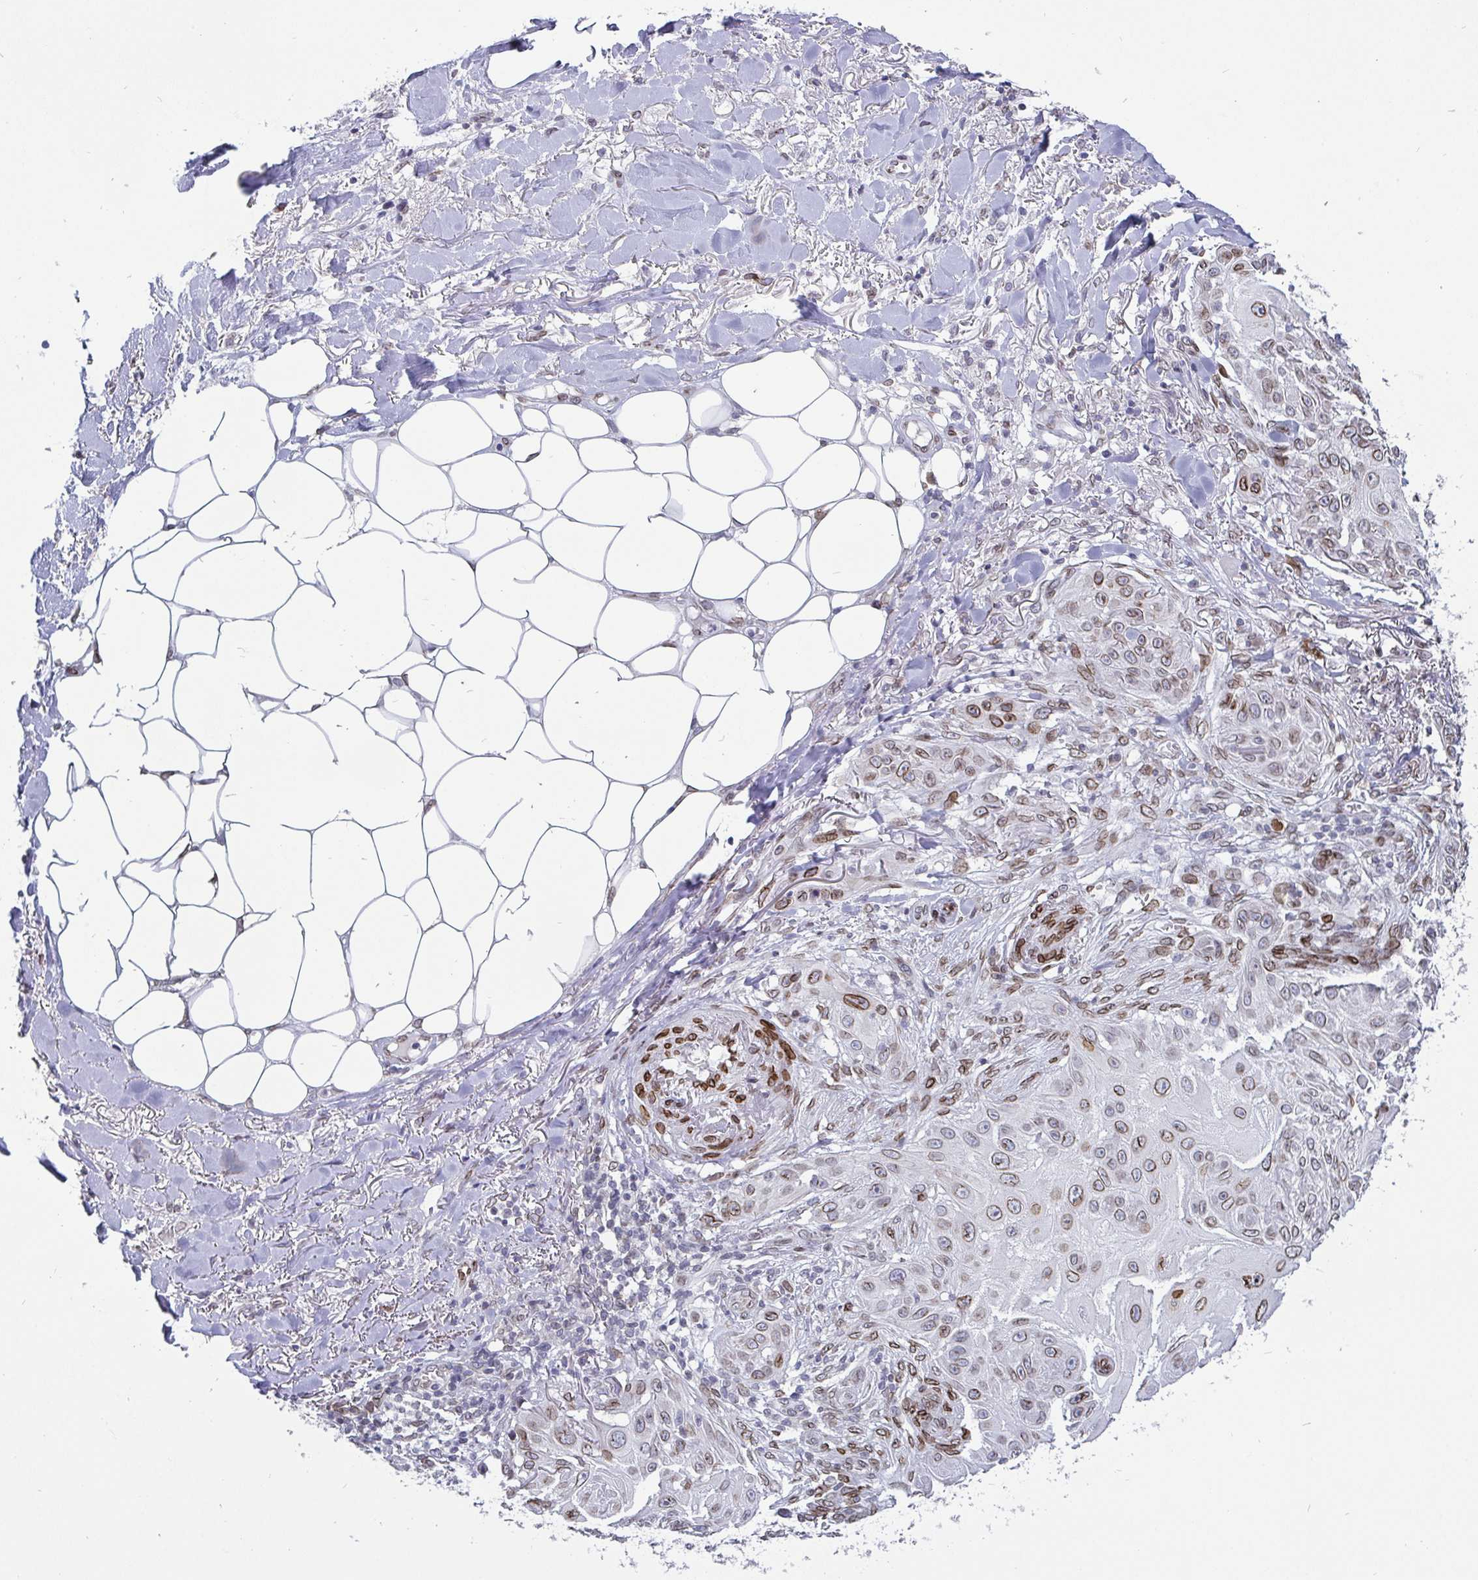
{"staining": {"intensity": "moderate", "quantity": ">75%", "location": "cytoplasmic/membranous,nuclear"}, "tissue": "skin cancer", "cell_type": "Tumor cells", "image_type": "cancer", "snomed": [{"axis": "morphology", "description": "Squamous cell carcinoma, NOS"}, {"axis": "topography", "description": "Skin"}], "caption": "Skin cancer stained with immunohistochemistry shows moderate cytoplasmic/membranous and nuclear expression in about >75% of tumor cells.", "gene": "EMD", "patient": {"sex": "female", "age": 91}}